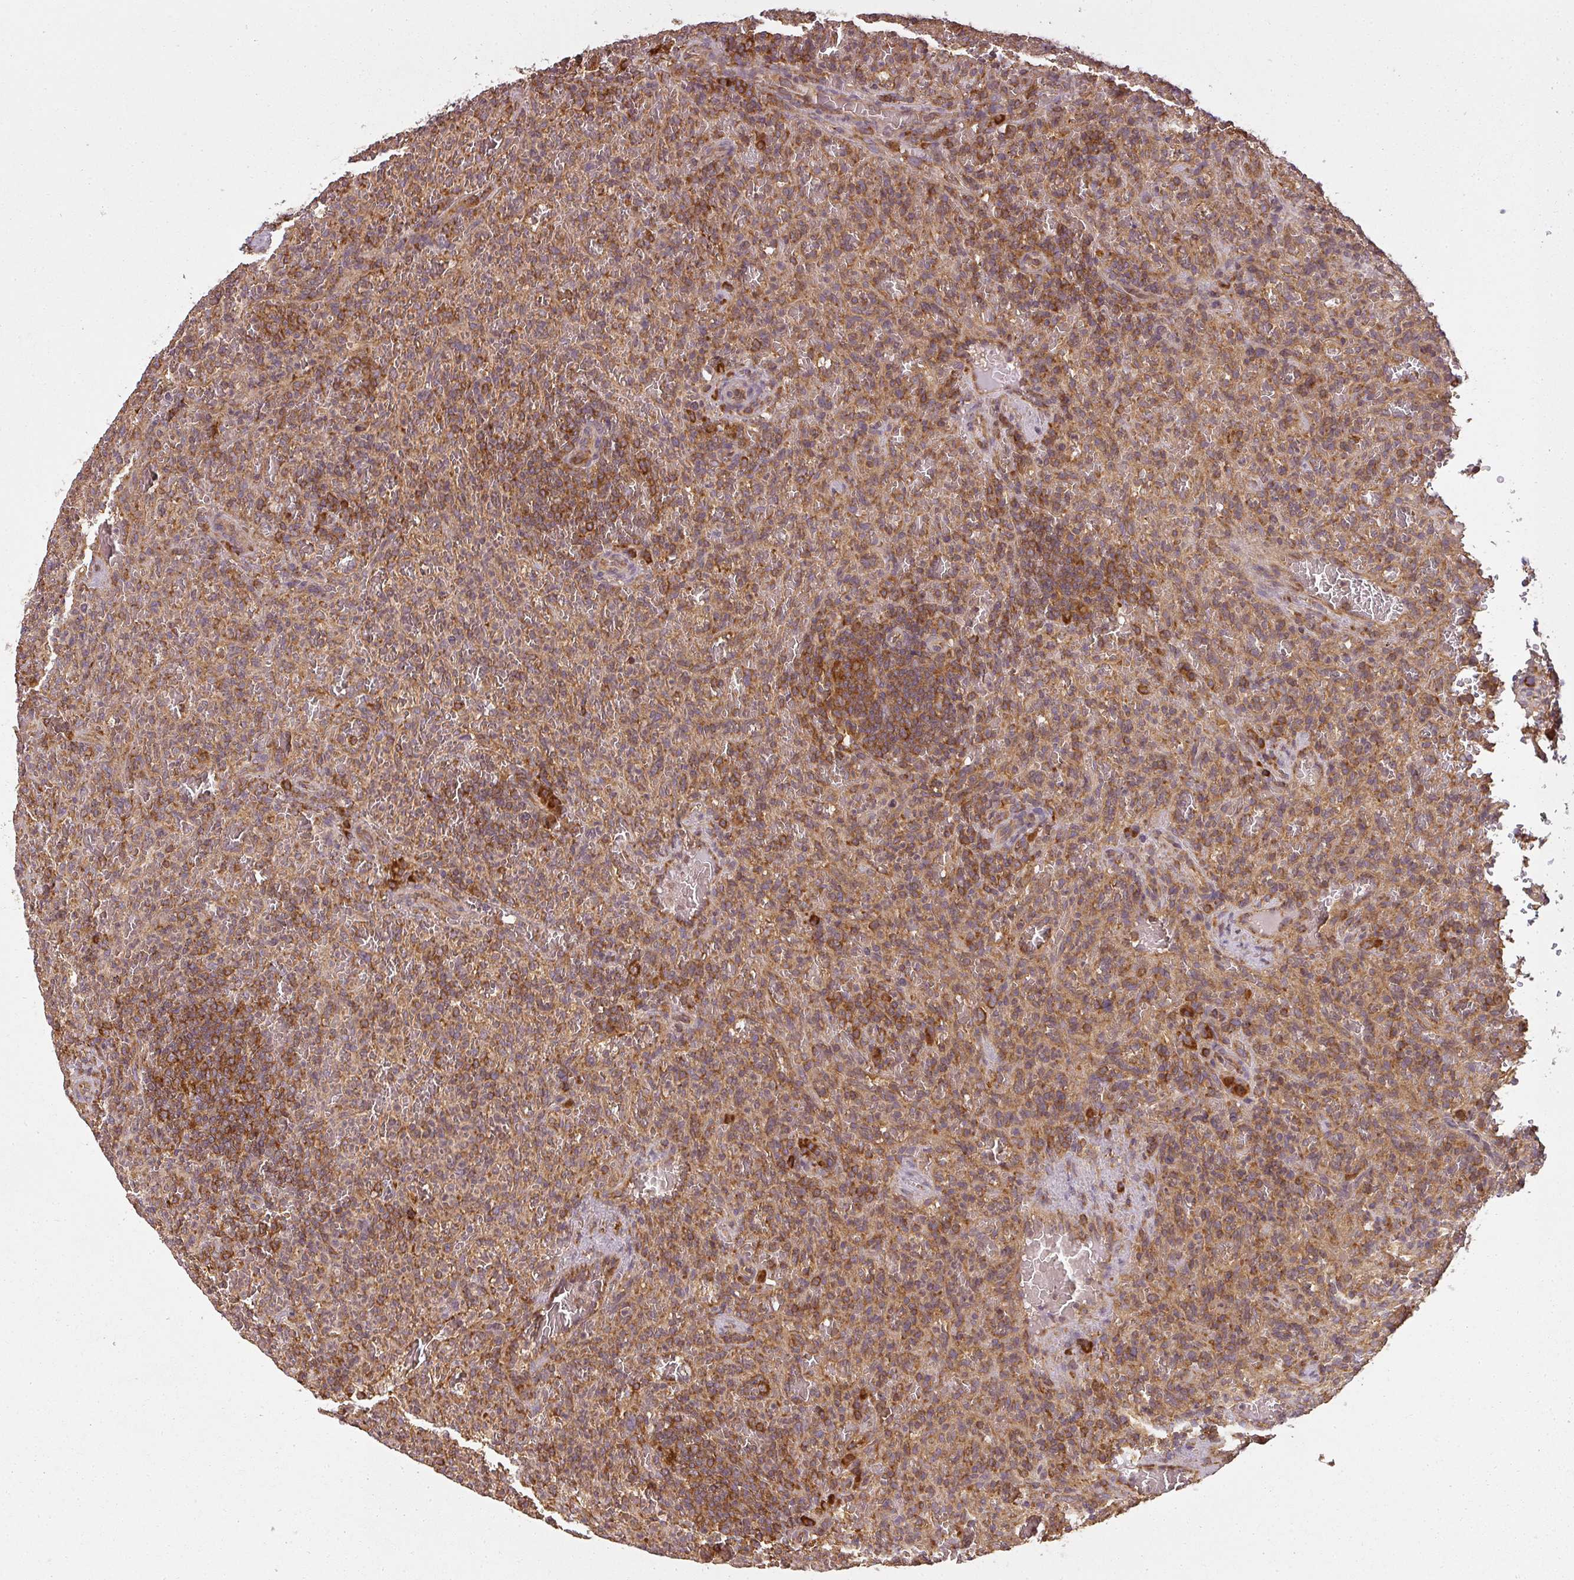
{"staining": {"intensity": "strong", "quantity": ">75%", "location": "cytoplasmic/membranous"}, "tissue": "lymphoma", "cell_type": "Tumor cells", "image_type": "cancer", "snomed": [{"axis": "morphology", "description": "Malignant lymphoma, non-Hodgkin's type, Low grade"}, {"axis": "topography", "description": "Spleen"}], "caption": "IHC (DAB) staining of malignant lymphoma, non-Hodgkin's type (low-grade) displays strong cytoplasmic/membranous protein expression in about >75% of tumor cells. Immunohistochemistry stains the protein in brown and the nuclei are stained blue.", "gene": "RPL24", "patient": {"sex": "female", "age": 64}}